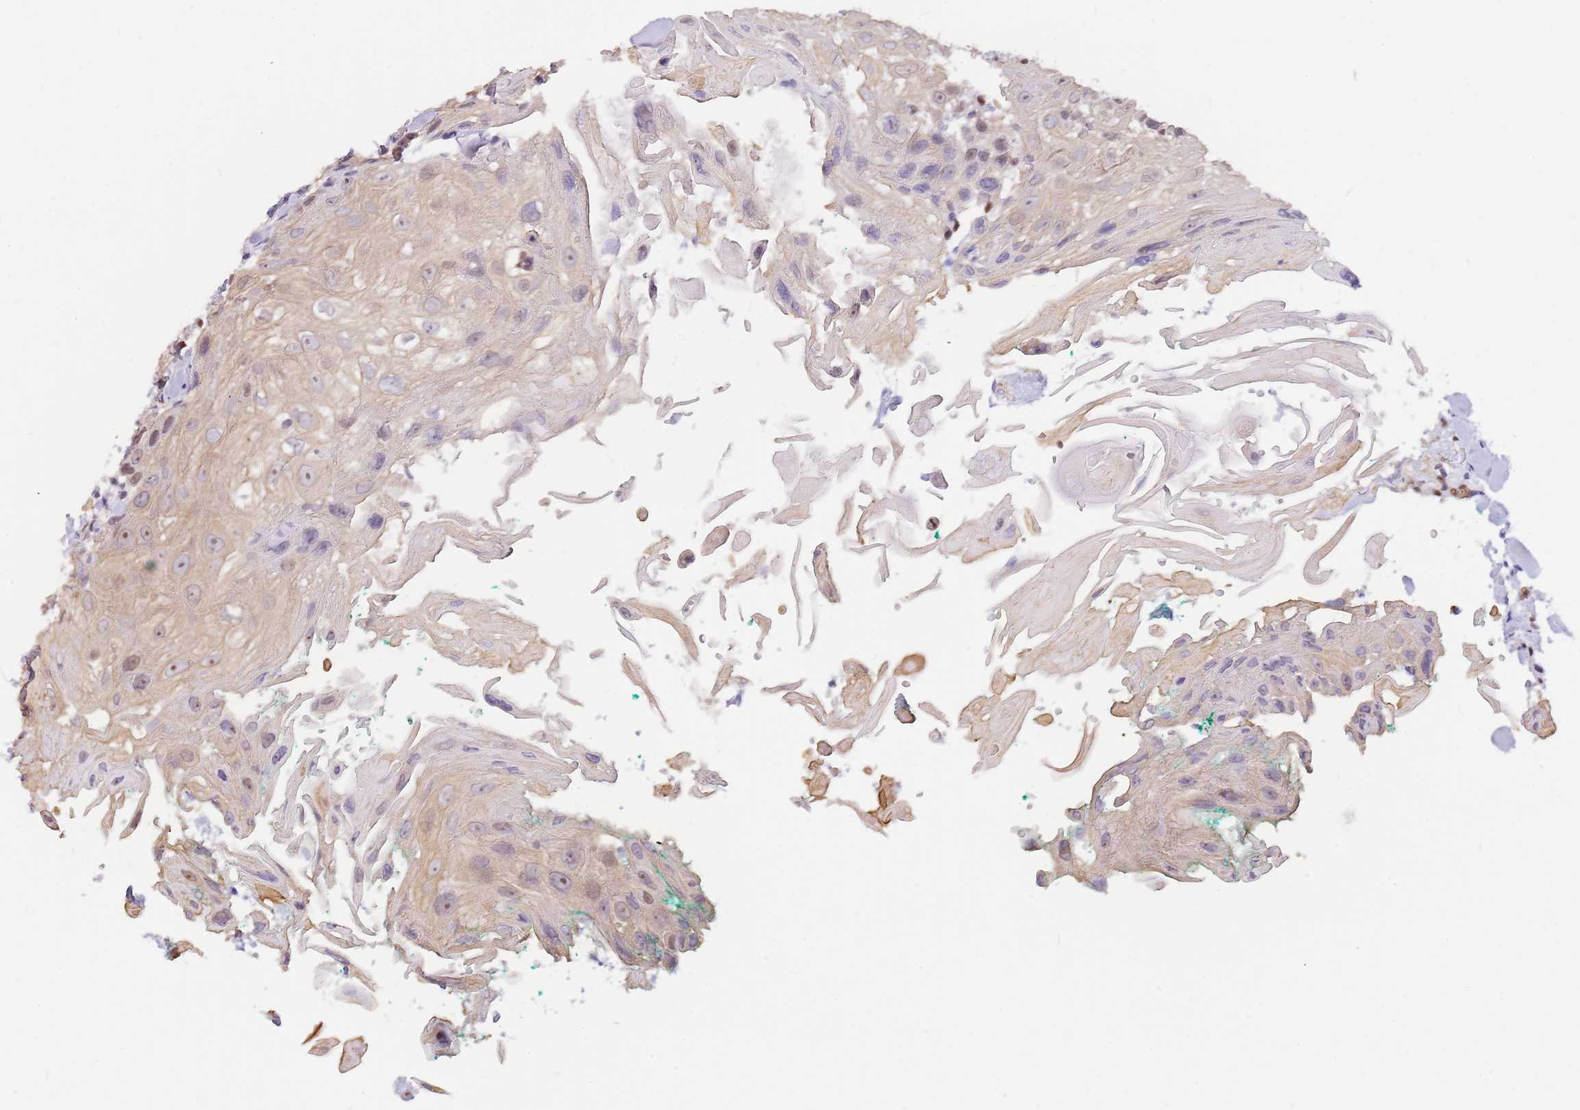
{"staining": {"intensity": "weak", "quantity": "25%-75%", "location": "cytoplasmic/membranous,nuclear"}, "tissue": "head and neck cancer", "cell_type": "Tumor cells", "image_type": "cancer", "snomed": [{"axis": "morphology", "description": "Squamous cell carcinoma, NOS"}, {"axis": "topography", "description": "Head-Neck"}], "caption": "The photomicrograph displays immunohistochemical staining of head and neck cancer. There is weak cytoplasmic/membranous and nuclear staining is identified in approximately 25%-75% of tumor cells.", "gene": "RFK", "patient": {"sex": "male", "age": 81}}